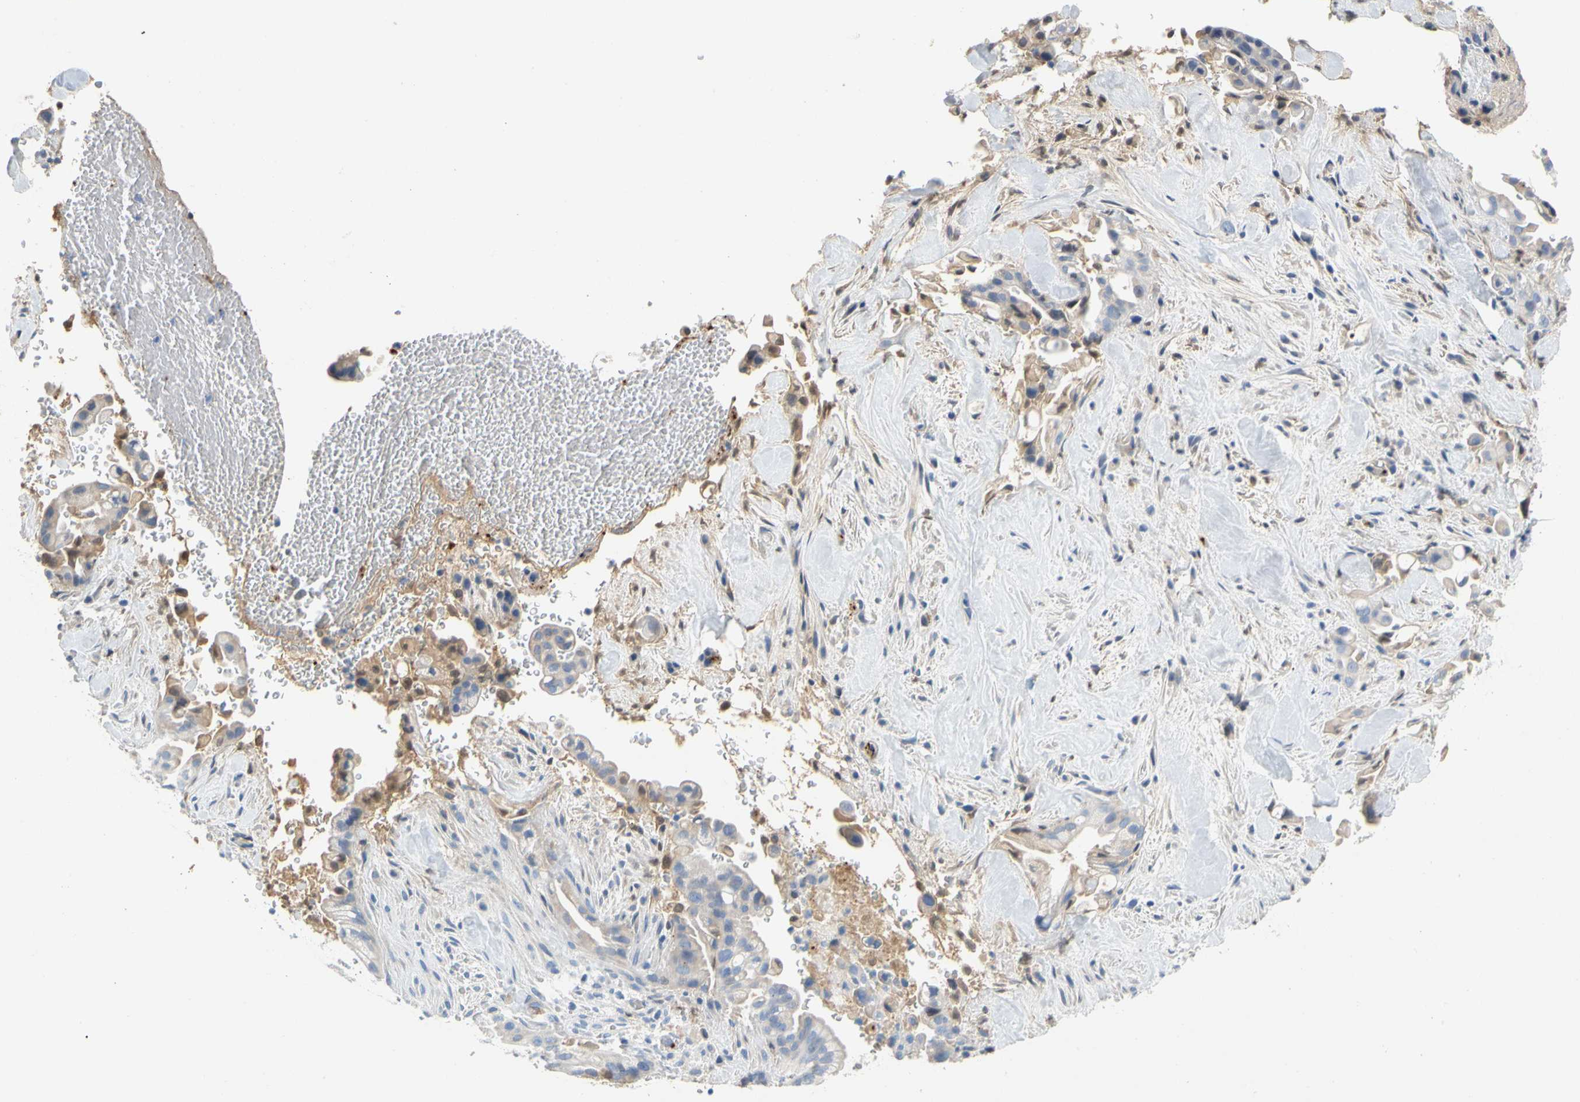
{"staining": {"intensity": "weak", "quantity": "25%-75%", "location": "cytoplasmic/membranous"}, "tissue": "liver cancer", "cell_type": "Tumor cells", "image_type": "cancer", "snomed": [{"axis": "morphology", "description": "Cholangiocarcinoma"}, {"axis": "topography", "description": "Liver"}], "caption": "DAB immunohistochemical staining of cholangiocarcinoma (liver) demonstrates weak cytoplasmic/membranous protein expression in approximately 25%-75% of tumor cells. (Stains: DAB in brown, nuclei in blue, Microscopy: brightfield microscopy at high magnification).", "gene": "PPBP", "patient": {"sex": "female", "age": 68}}